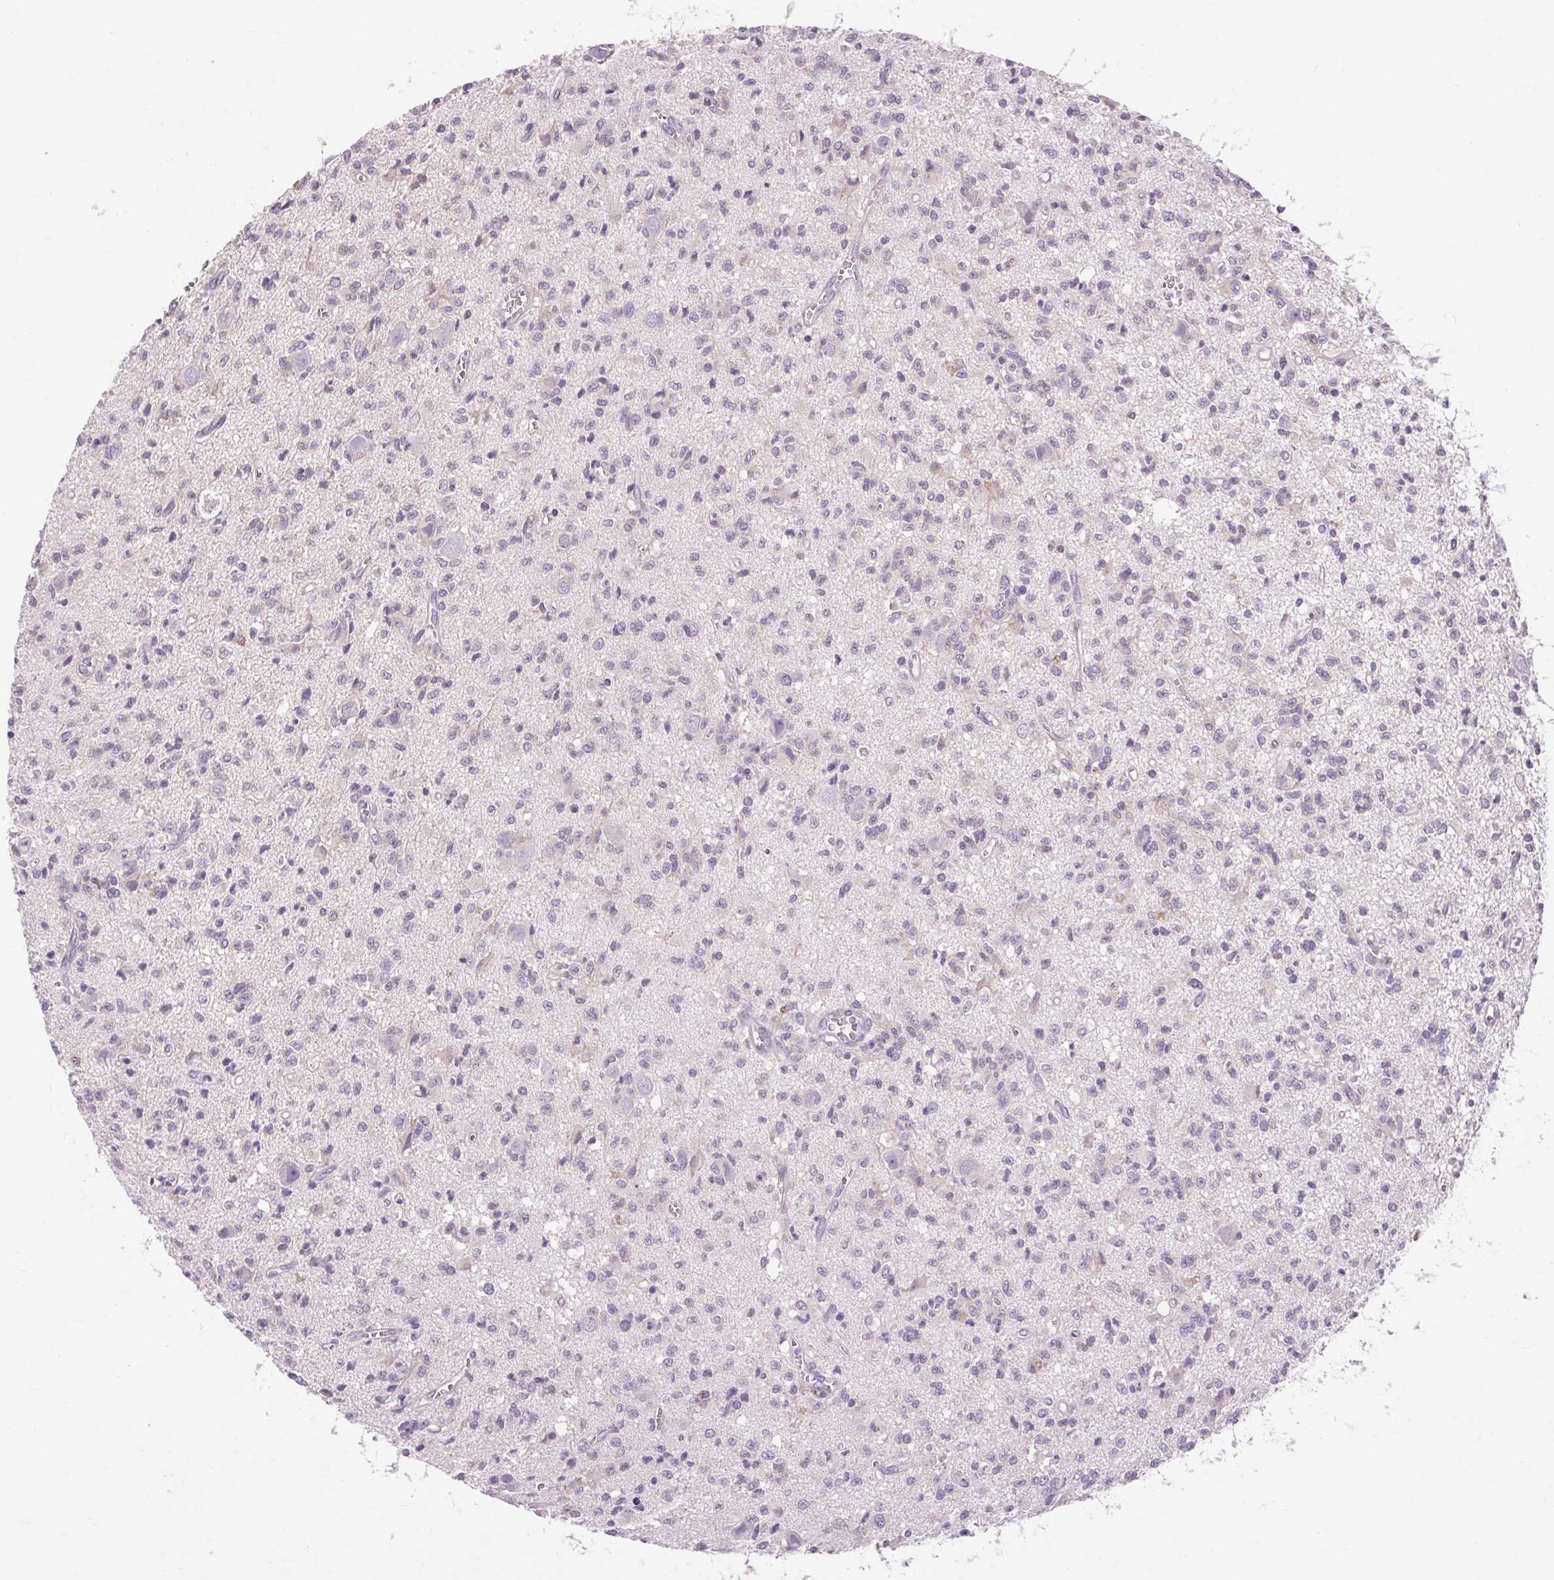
{"staining": {"intensity": "negative", "quantity": "none", "location": "none"}, "tissue": "glioma", "cell_type": "Tumor cells", "image_type": "cancer", "snomed": [{"axis": "morphology", "description": "Glioma, malignant, Low grade"}, {"axis": "topography", "description": "Brain"}], "caption": "Glioma was stained to show a protein in brown. There is no significant positivity in tumor cells.", "gene": "SOWAHC", "patient": {"sex": "male", "age": 64}}